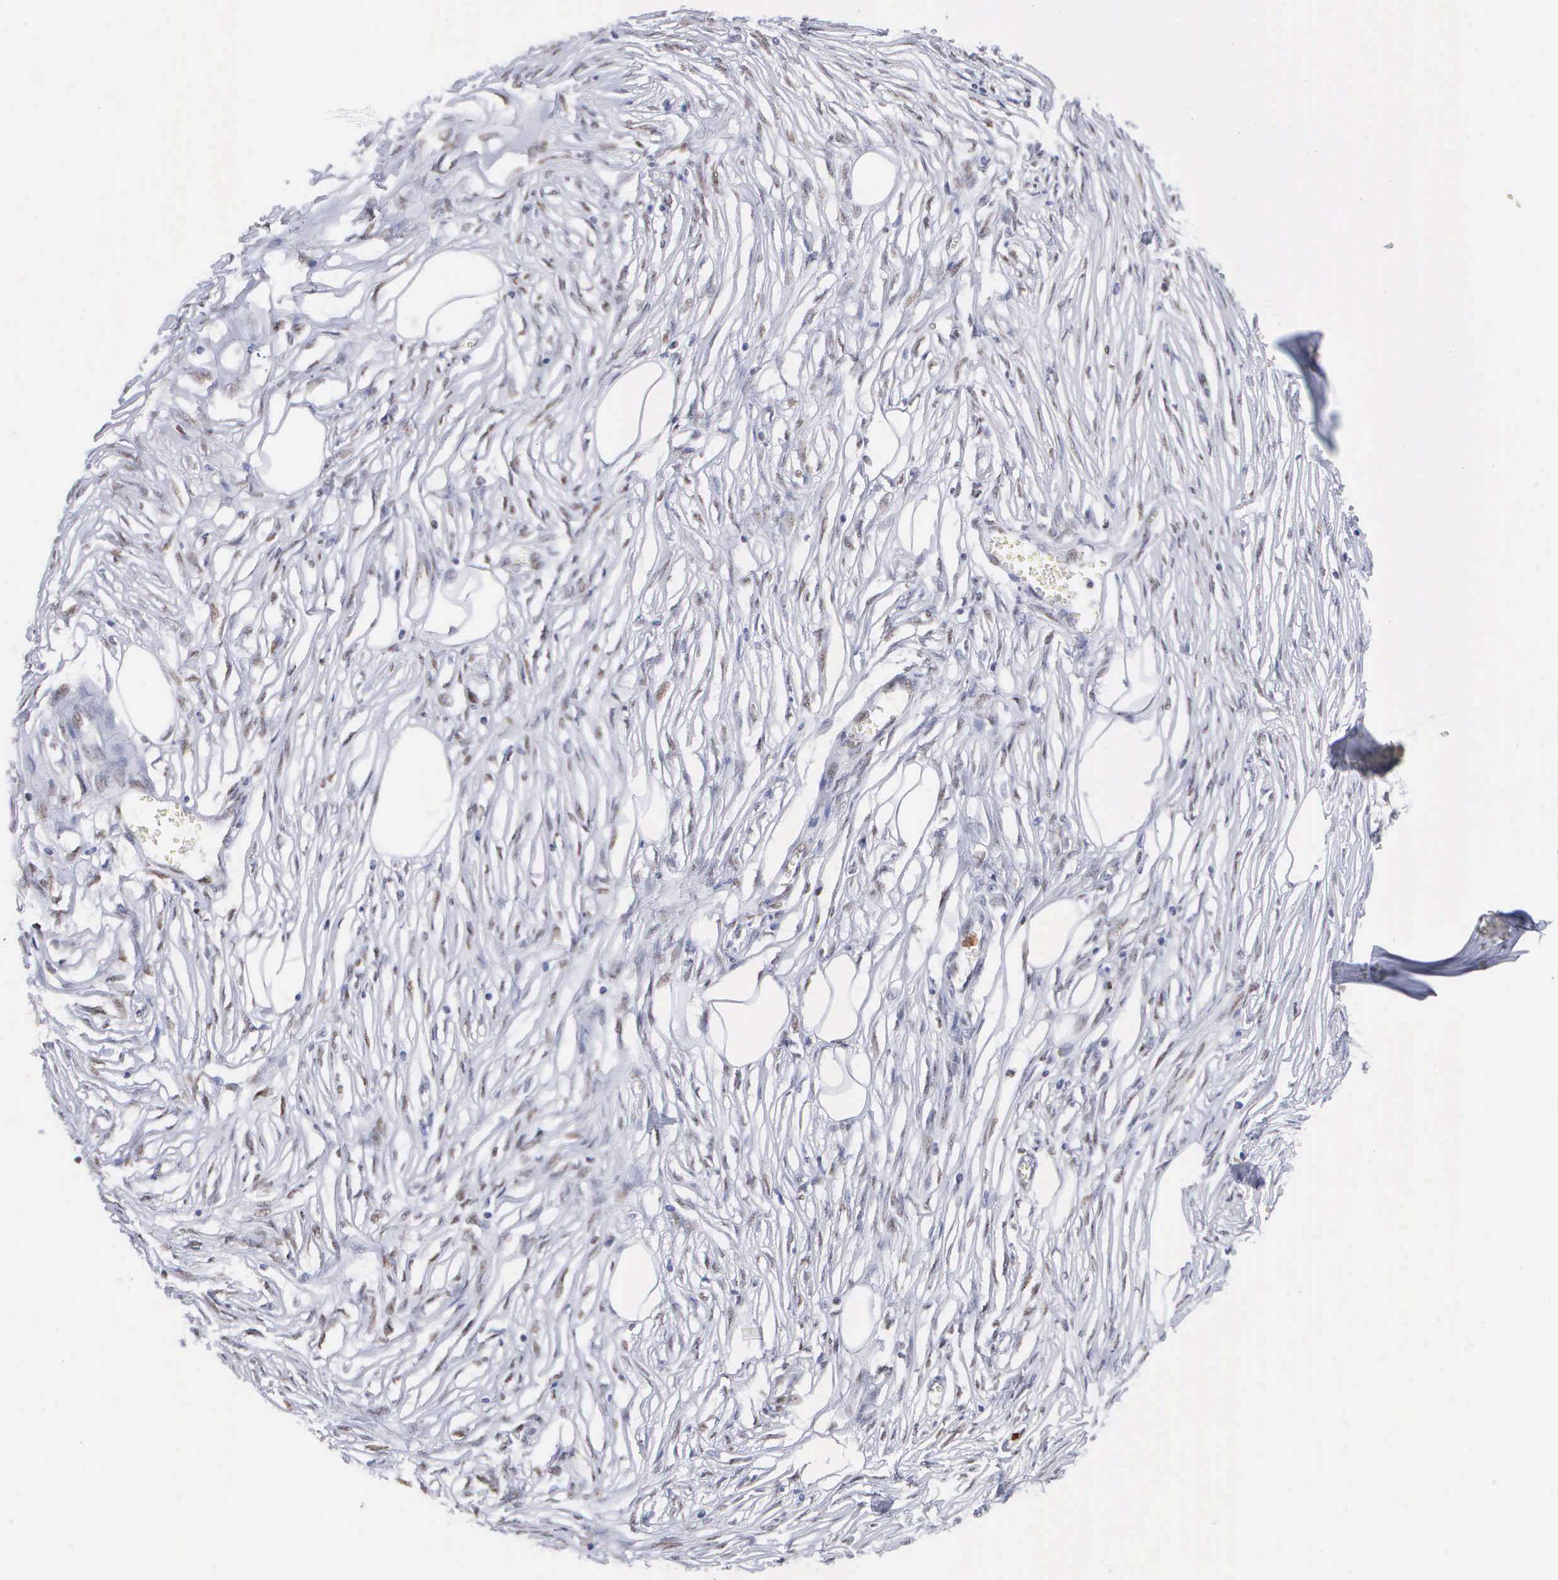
{"staining": {"intensity": "negative", "quantity": "none", "location": "none"}, "tissue": "adipose tissue", "cell_type": "Adipocytes", "image_type": "normal", "snomed": [{"axis": "morphology", "description": "Normal tissue, NOS"}, {"axis": "morphology", "description": "Sarcoma, NOS"}, {"axis": "topography", "description": "Skin"}, {"axis": "topography", "description": "Soft tissue"}], "caption": "The photomicrograph demonstrates no staining of adipocytes in normal adipose tissue.", "gene": "SPIN3", "patient": {"sex": "female", "age": 51}}